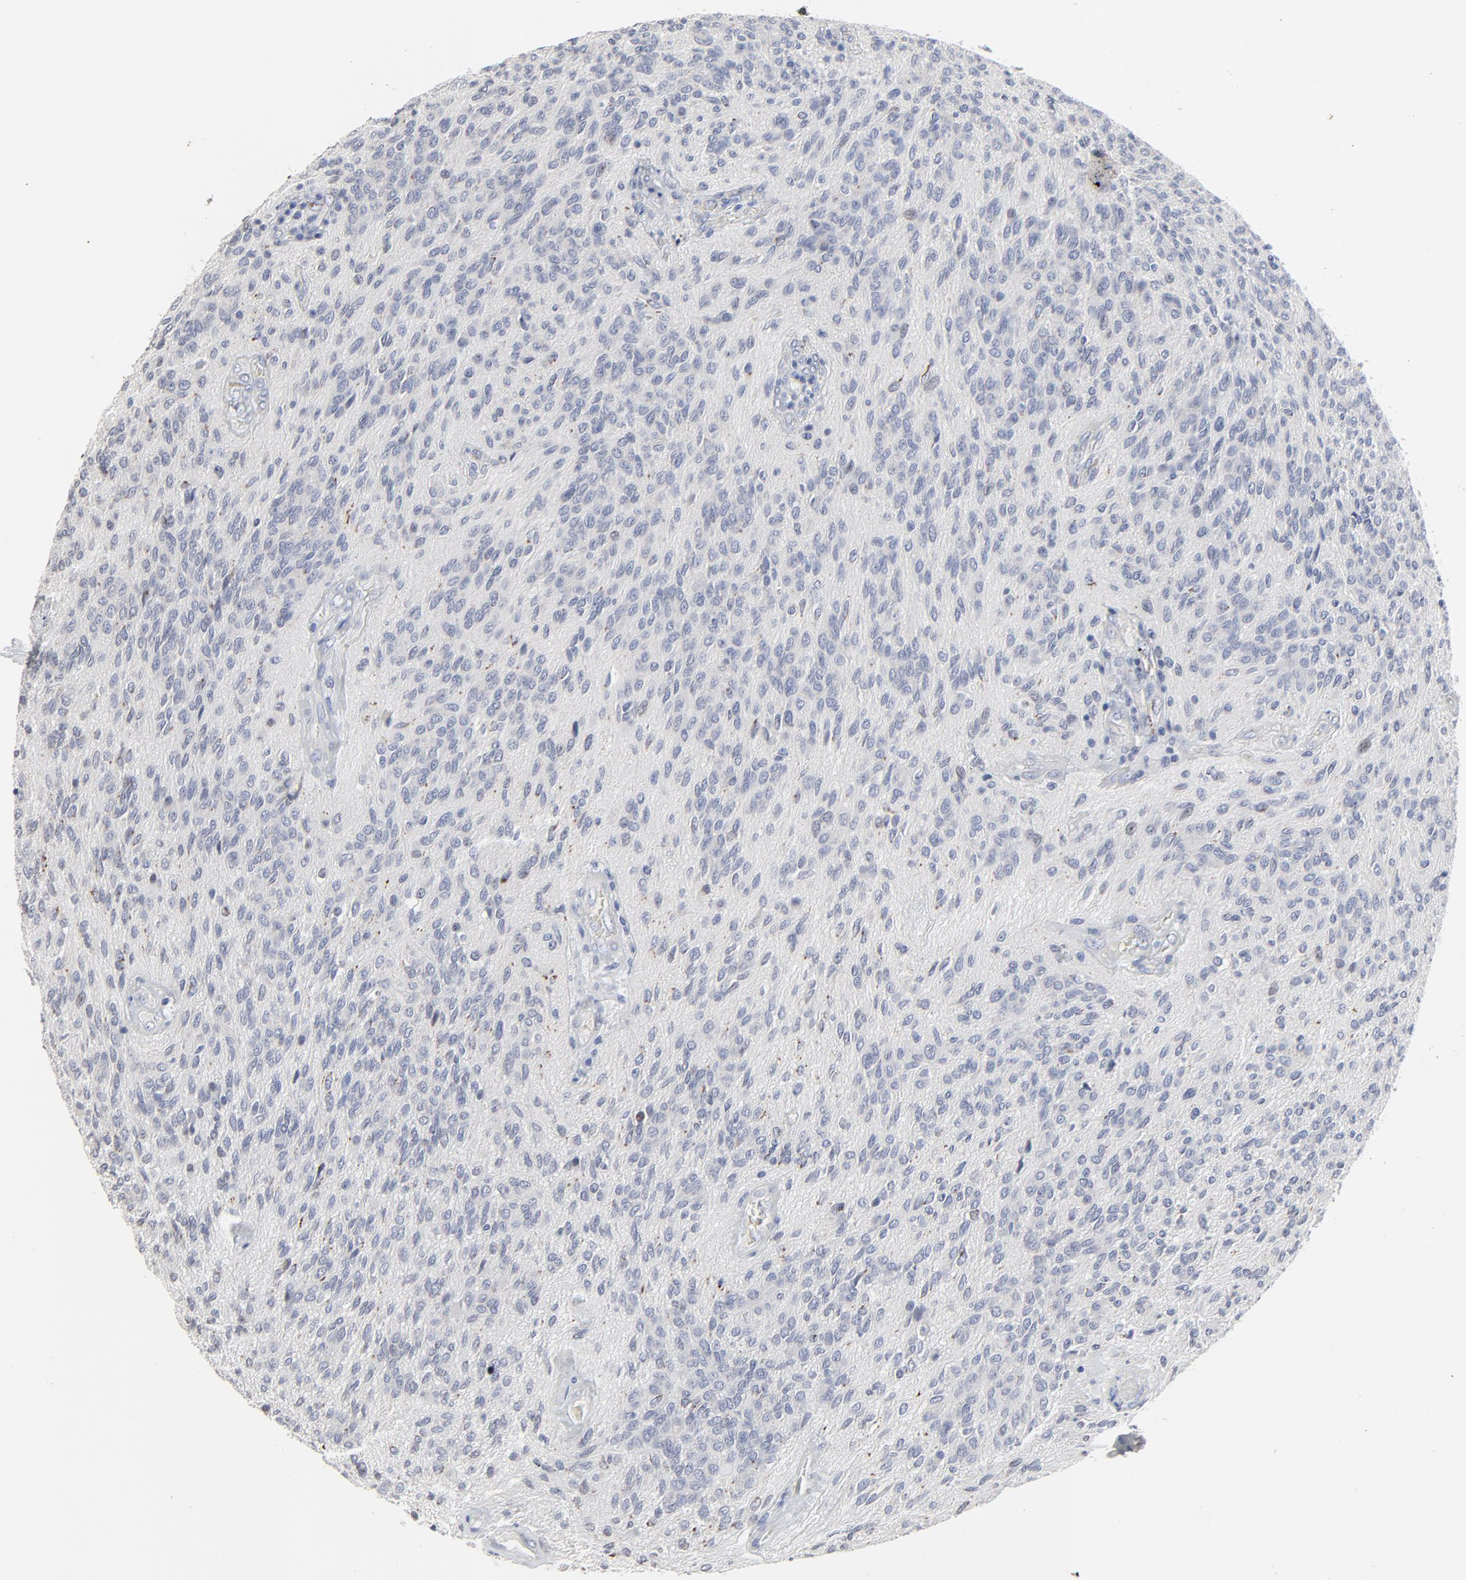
{"staining": {"intensity": "weak", "quantity": "<25%", "location": "nuclear"}, "tissue": "glioma", "cell_type": "Tumor cells", "image_type": "cancer", "snomed": [{"axis": "morphology", "description": "Glioma, malignant, Low grade"}, {"axis": "topography", "description": "Brain"}], "caption": "The IHC micrograph has no significant positivity in tumor cells of malignant glioma (low-grade) tissue.", "gene": "LNX1", "patient": {"sex": "female", "age": 15}}